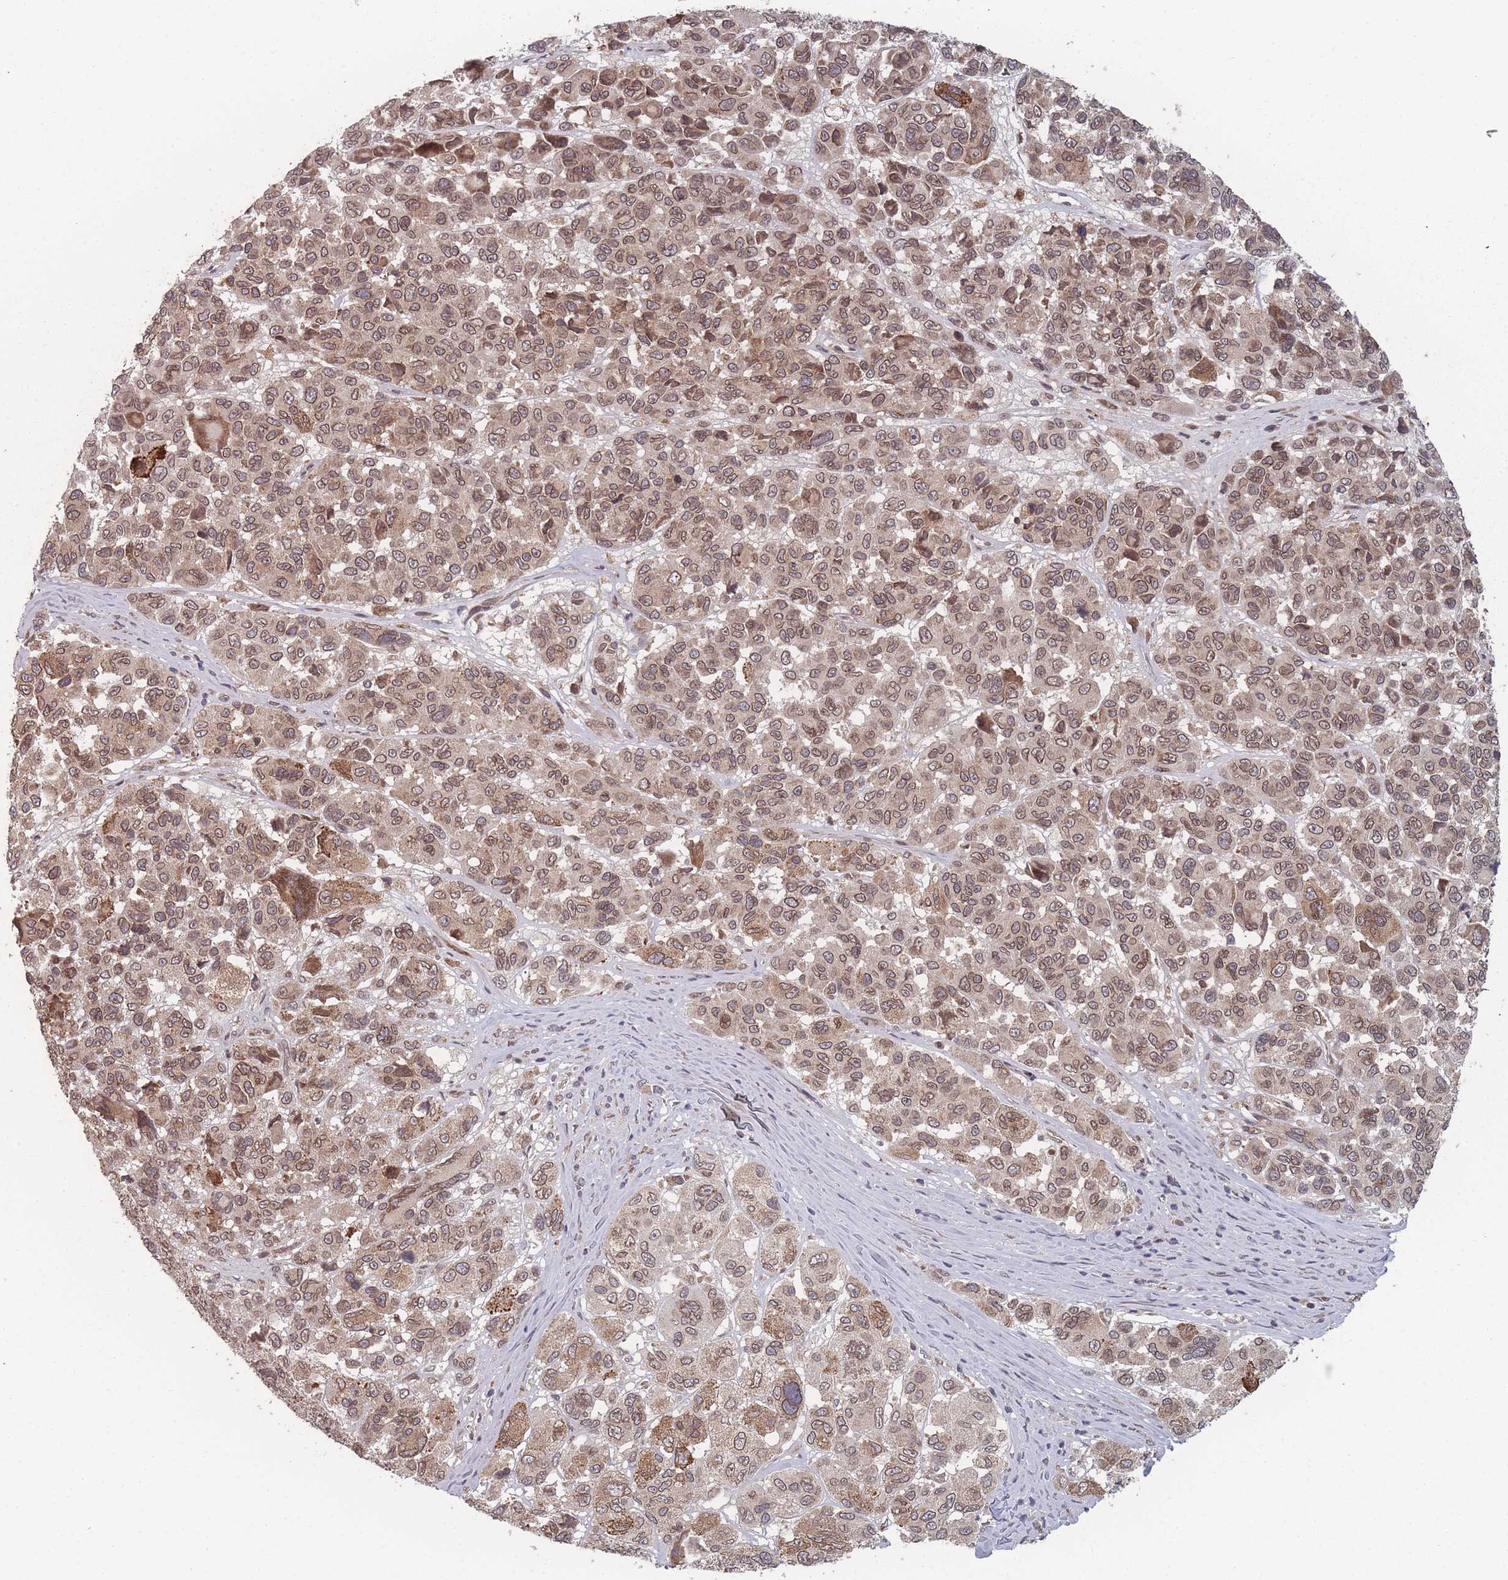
{"staining": {"intensity": "moderate", "quantity": ">75%", "location": "cytoplasmic/membranous,nuclear"}, "tissue": "melanoma", "cell_type": "Tumor cells", "image_type": "cancer", "snomed": [{"axis": "morphology", "description": "Malignant melanoma, NOS"}, {"axis": "topography", "description": "Skin"}], "caption": "This image reveals IHC staining of human malignant melanoma, with medium moderate cytoplasmic/membranous and nuclear positivity in about >75% of tumor cells.", "gene": "TBC1D25", "patient": {"sex": "female", "age": 66}}